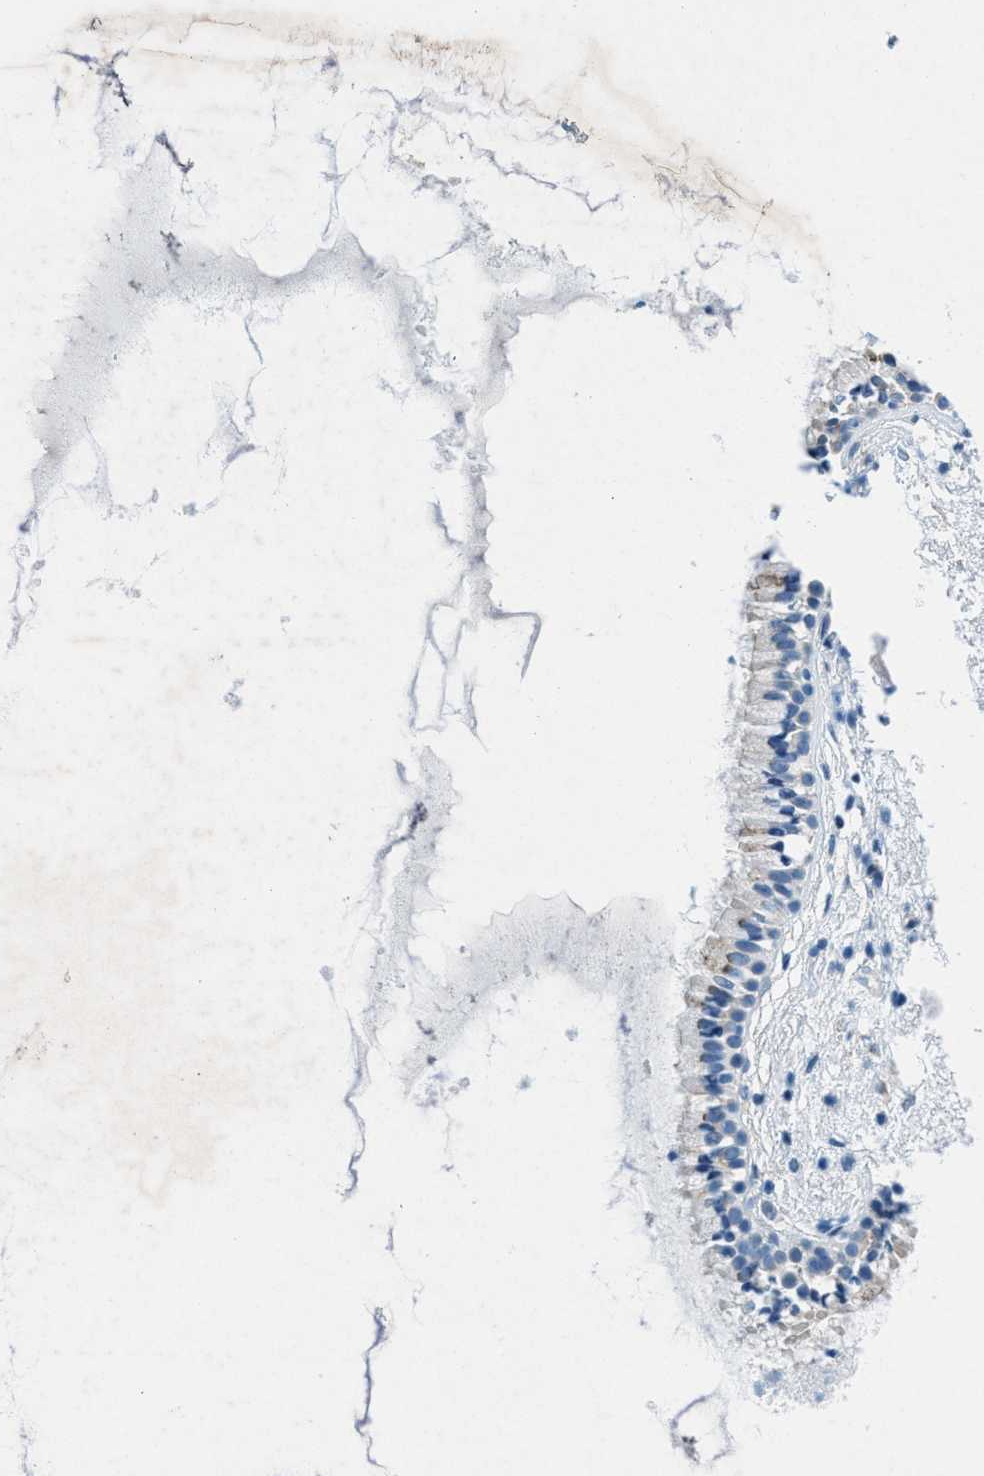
{"staining": {"intensity": "weak", "quantity": "<25%", "location": "cytoplasmic/membranous"}, "tissue": "nasopharynx", "cell_type": "Respiratory epithelial cells", "image_type": "normal", "snomed": [{"axis": "morphology", "description": "Normal tissue, NOS"}, {"axis": "topography", "description": "Nasopharynx"}], "caption": "Immunohistochemistry (IHC) histopathology image of benign nasopharynx: nasopharynx stained with DAB exhibits no significant protein positivity in respiratory epithelial cells.", "gene": "MFSD13A", "patient": {"sex": "male", "age": 21}}